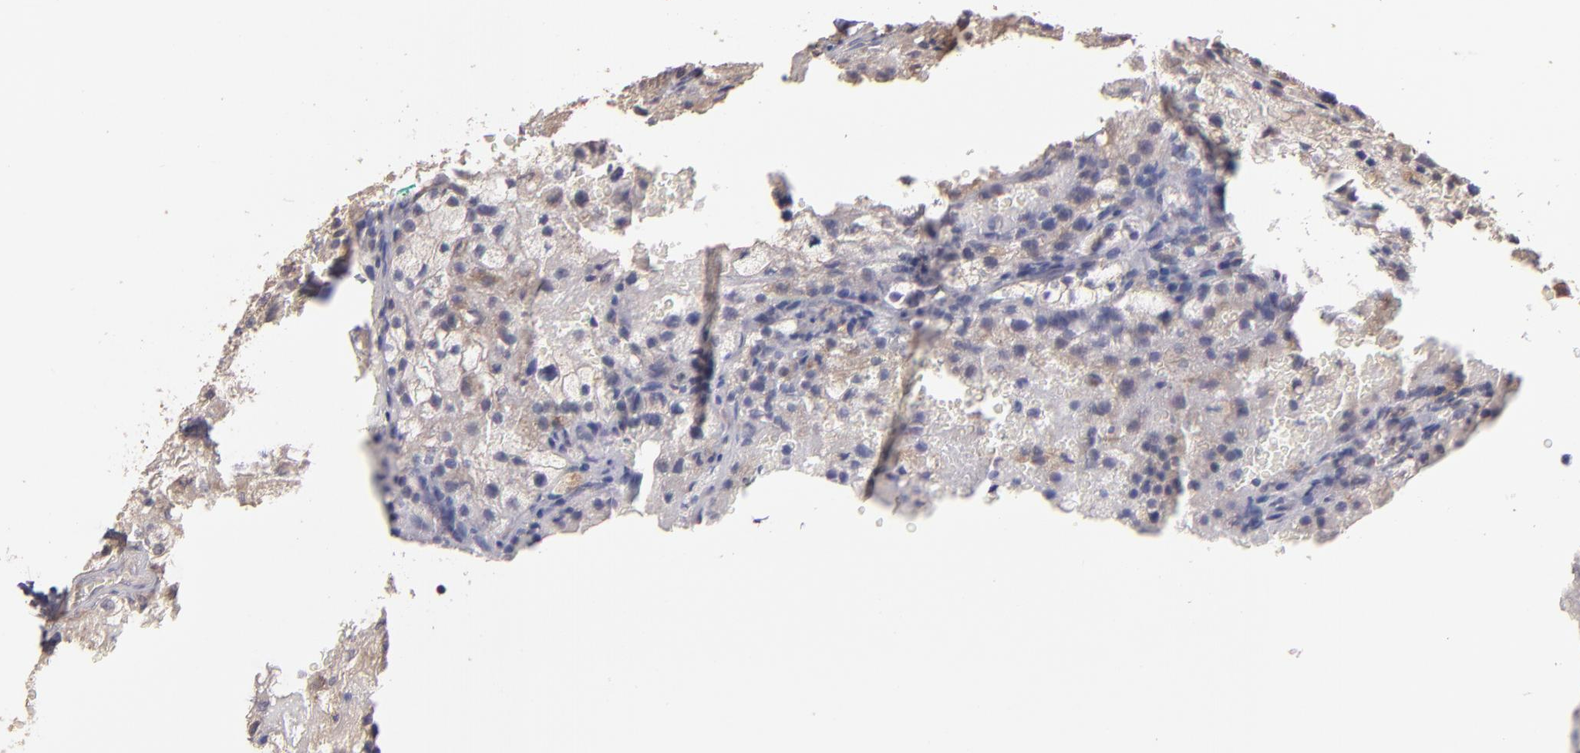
{"staining": {"intensity": "weak", "quantity": "<25%", "location": "cytoplasmic/membranous"}, "tissue": "renal cancer", "cell_type": "Tumor cells", "image_type": "cancer", "snomed": [{"axis": "morphology", "description": "Adenocarcinoma, NOS"}, {"axis": "topography", "description": "Kidney"}], "caption": "A high-resolution micrograph shows IHC staining of renal adenocarcinoma, which reveals no significant staining in tumor cells. (IHC, brightfield microscopy, high magnification).", "gene": "UPF3B", "patient": {"sex": "female", "age": 74}}